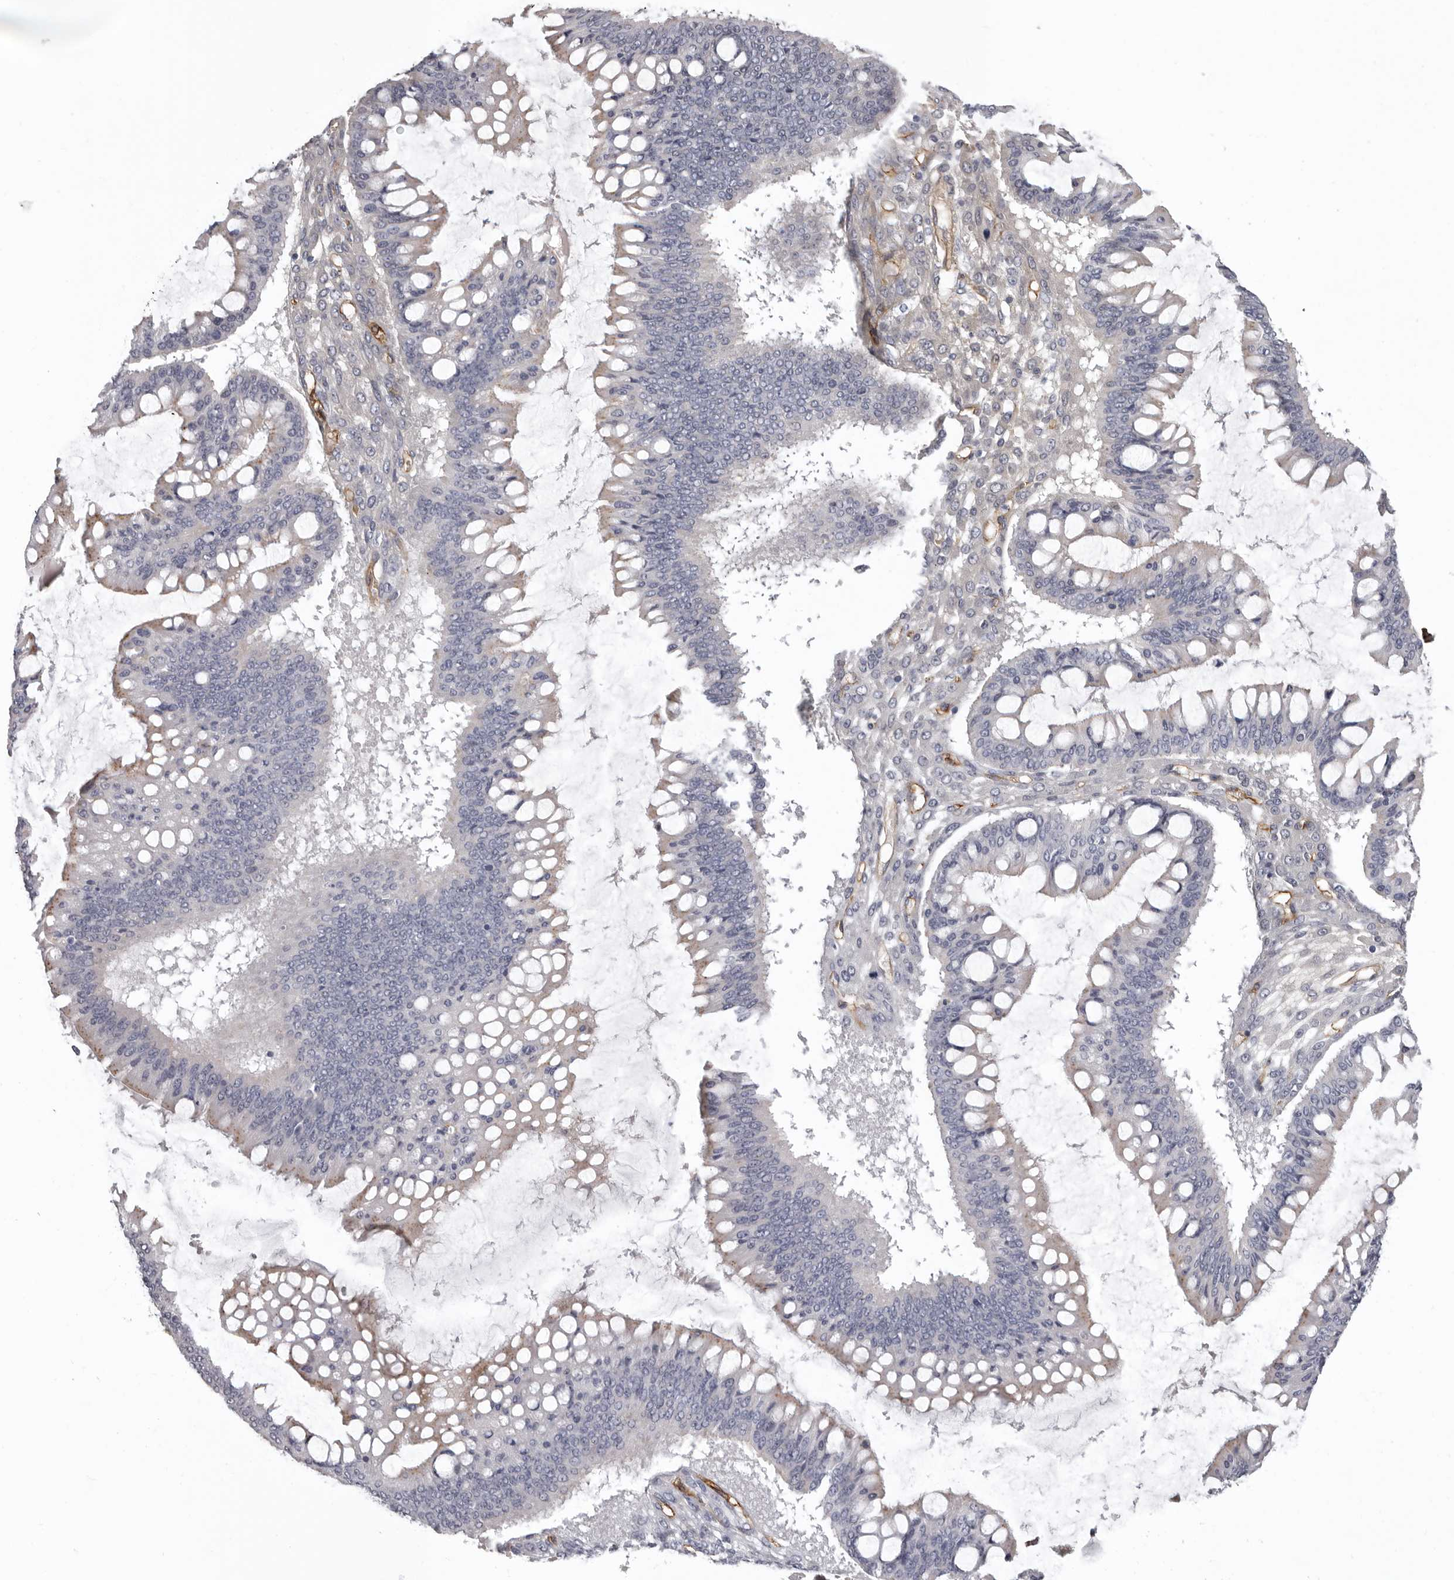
{"staining": {"intensity": "weak", "quantity": "<25%", "location": "cytoplasmic/membranous"}, "tissue": "ovarian cancer", "cell_type": "Tumor cells", "image_type": "cancer", "snomed": [{"axis": "morphology", "description": "Cystadenocarcinoma, mucinous, NOS"}, {"axis": "topography", "description": "Ovary"}], "caption": "Immunohistochemical staining of human ovarian mucinous cystadenocarcinoma displays no significant positivity in tumor cells.", "gene": "ADGRL4", "patient": {"sex": "female", "age": 73}}